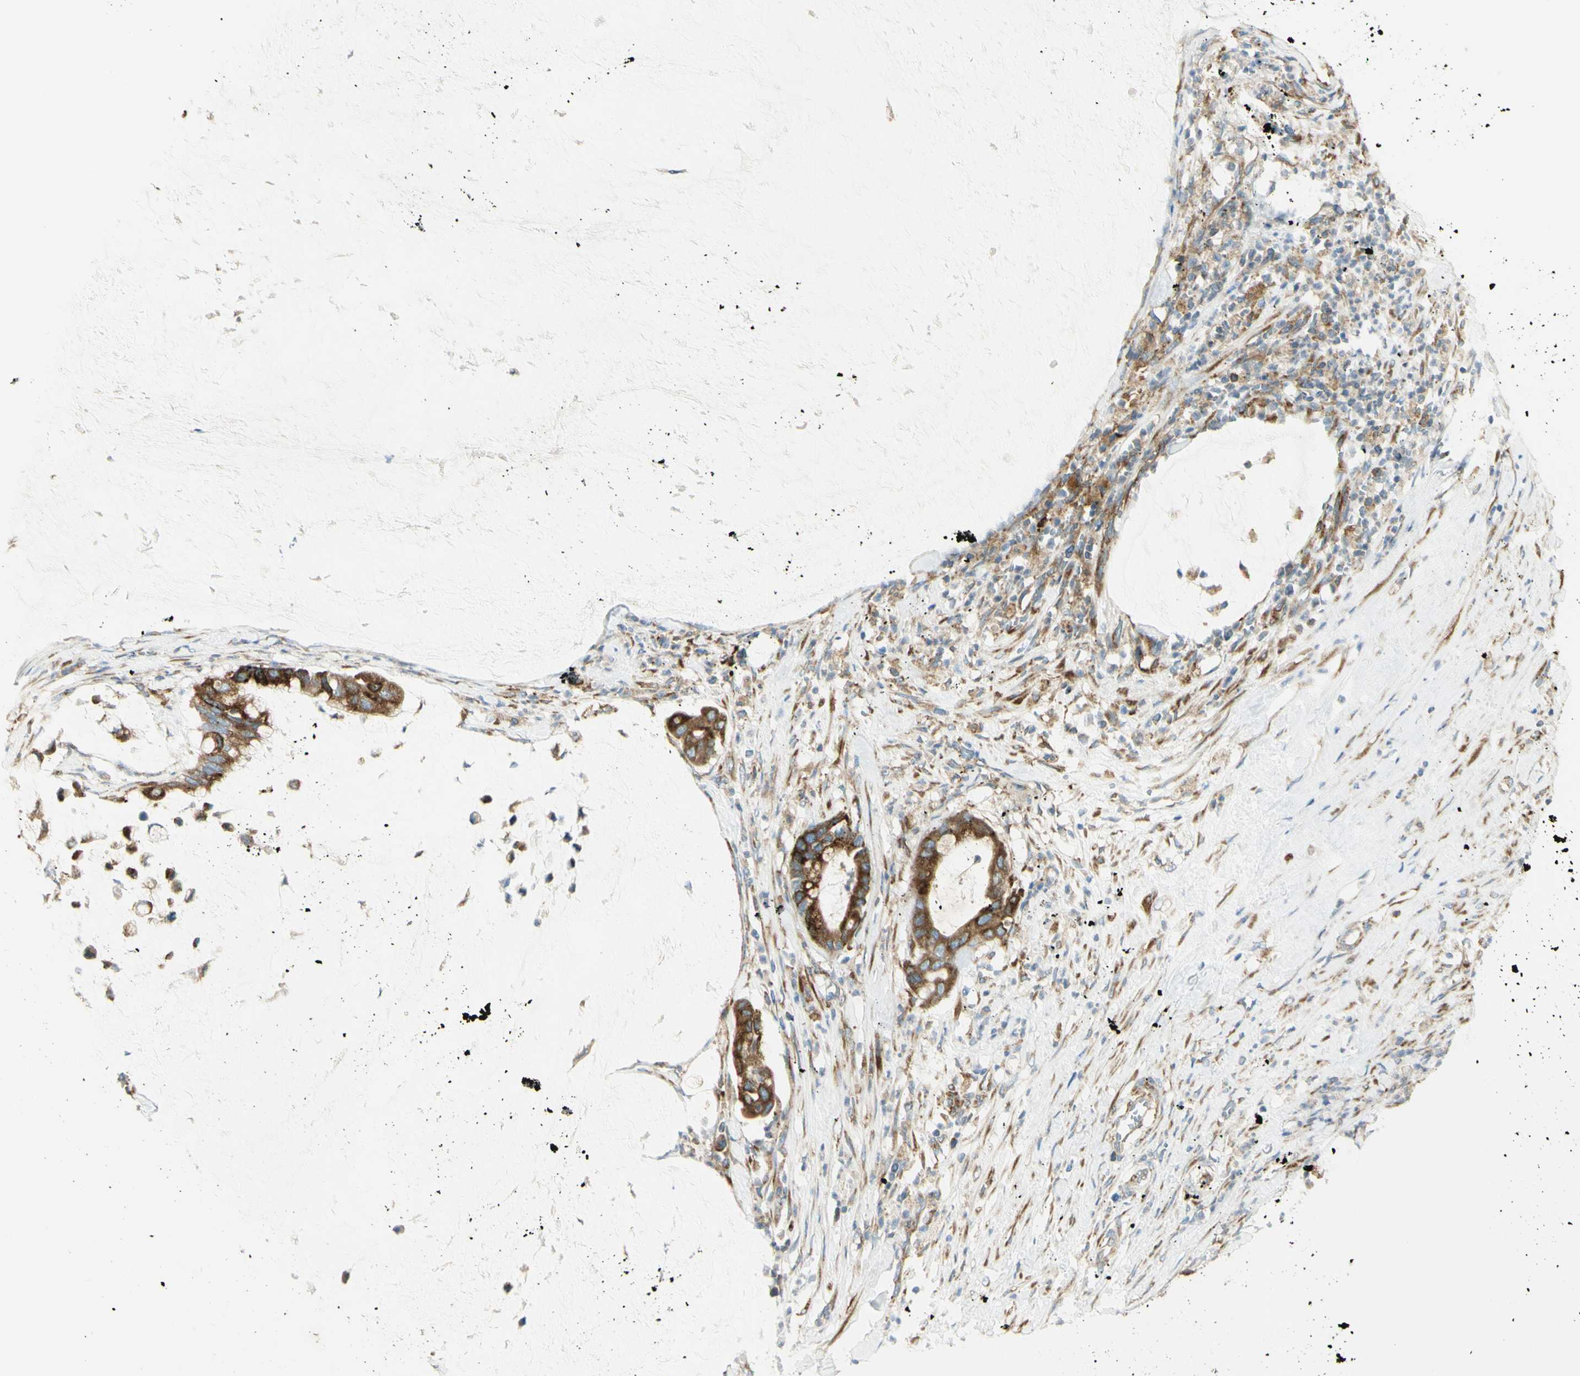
{"staining": {"intensity": "strong", "quantity": ">75%", "location": "cytoplasmic/membranous"}, "tissue": "pancreatic cancer", "cell_type": "Tumor cells", "image_type": "cancer", "snomed": [{"axis": "morphology", "description": "Adenocarcinoma, NOS"}, {"axis": "topography", "description": "Pancreas"}], "caption": "Protein expression analysis of human pancreatic cancer (adenocarcinoma) reveals strong cytoplasmic/membranous expression in approximately >75% of tumor cells.", "gene": "MANF", "patient": {"sex": "male", "age": 41}}